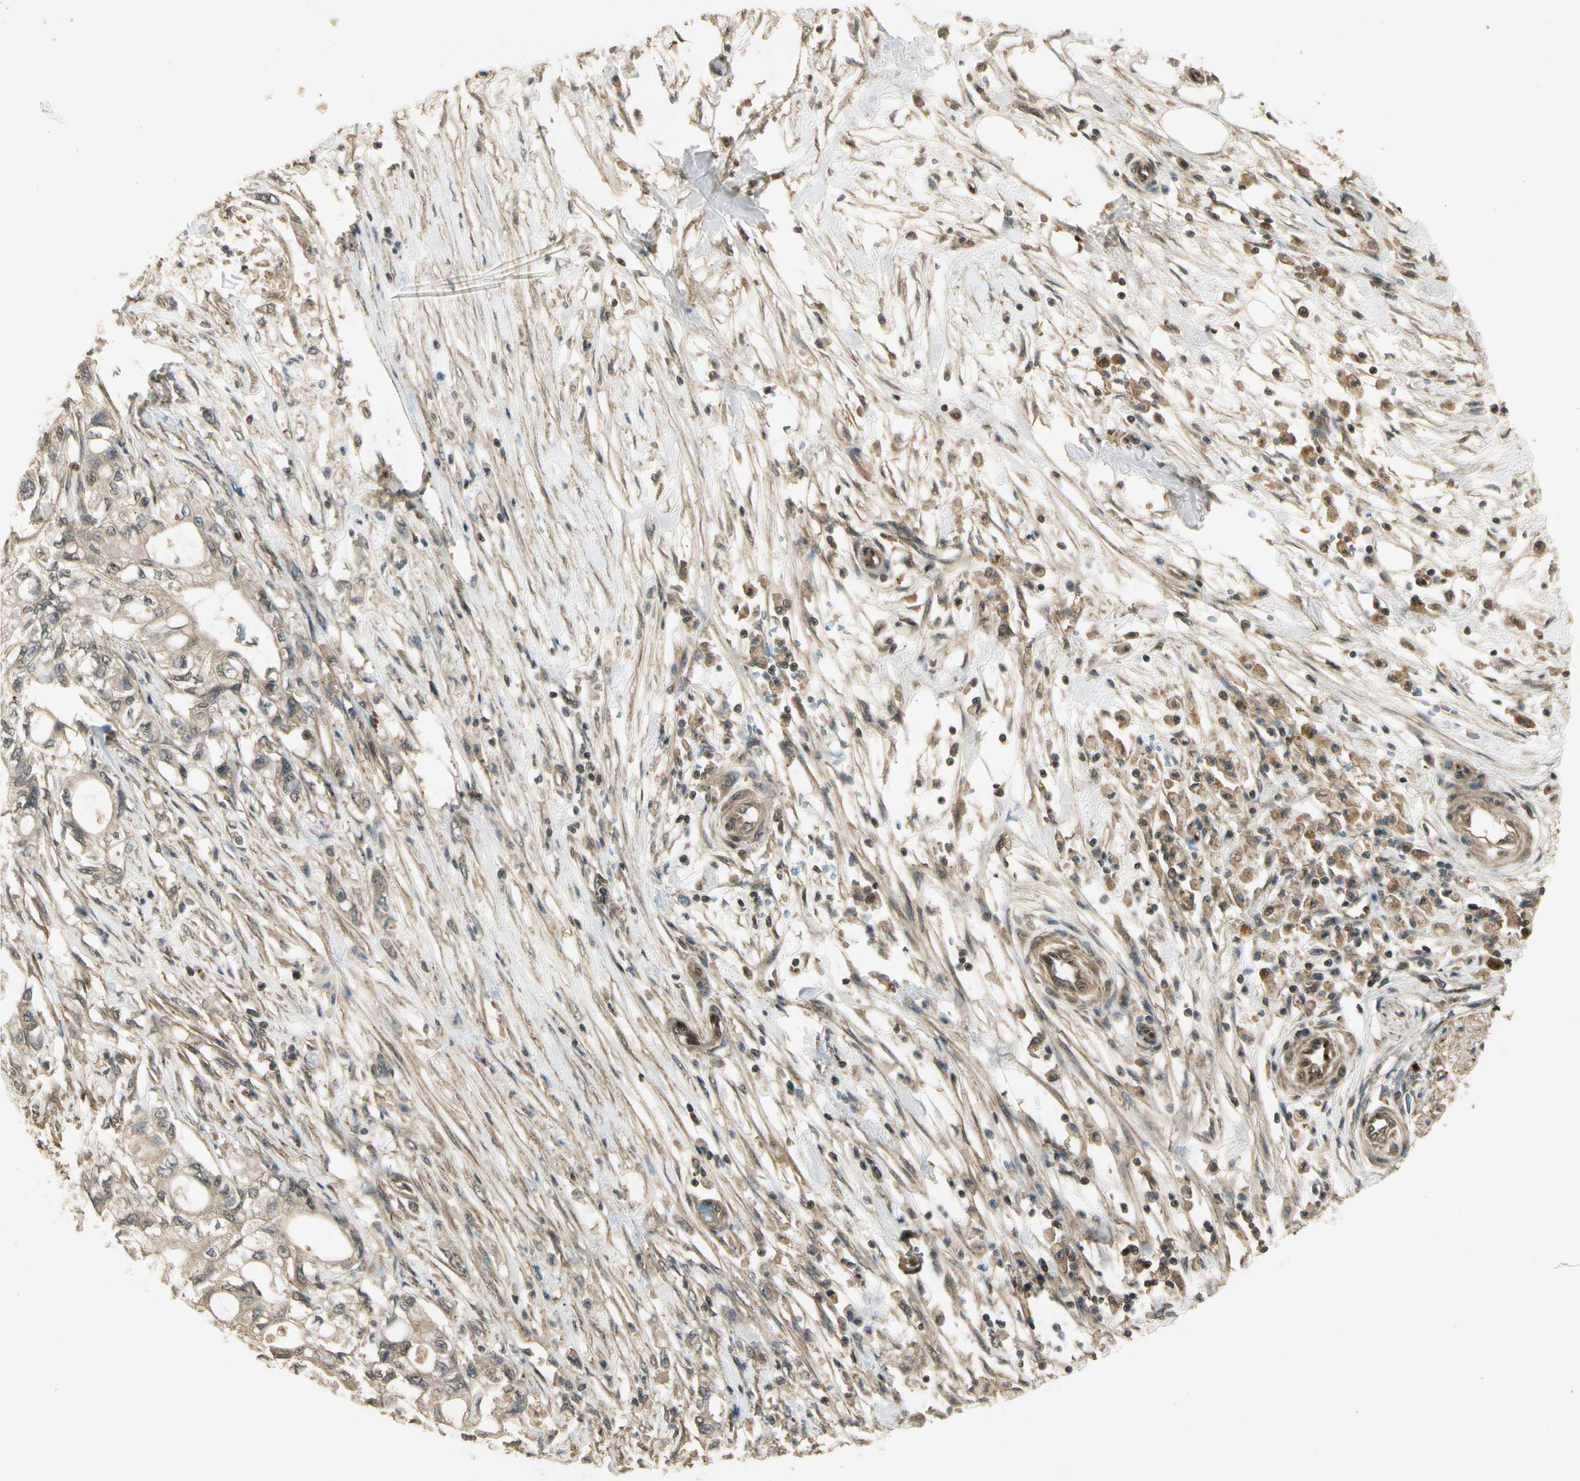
{"staining": {"intensity": "weak", "quantity": ">75%", "location": "cytoplasmic/membranous"}, "tissue": "pancreatic cancer", "cell_type": "Tumor cells", "image_type": "cancer", "snomed": [{"axis": "morphology", "description": "Adenocarcinoma, NOS"}, {"axis": "topography", "description": "Pancreas"}], "caption": "Immunohistochemical staining of pancreatic cancer (adenocarcinoma) demonstrates weak cytoplasmic/membranous protein expression in about >75% of tumor cells. The staining is performed using DAB (3,3'-diaminobenzidine) brown chromogen to label protein expression. The nuclei are counter-stained blue using hematoxylin.", "gene": "GMEB2", "patient": {"sex": "male", "age": 79}}